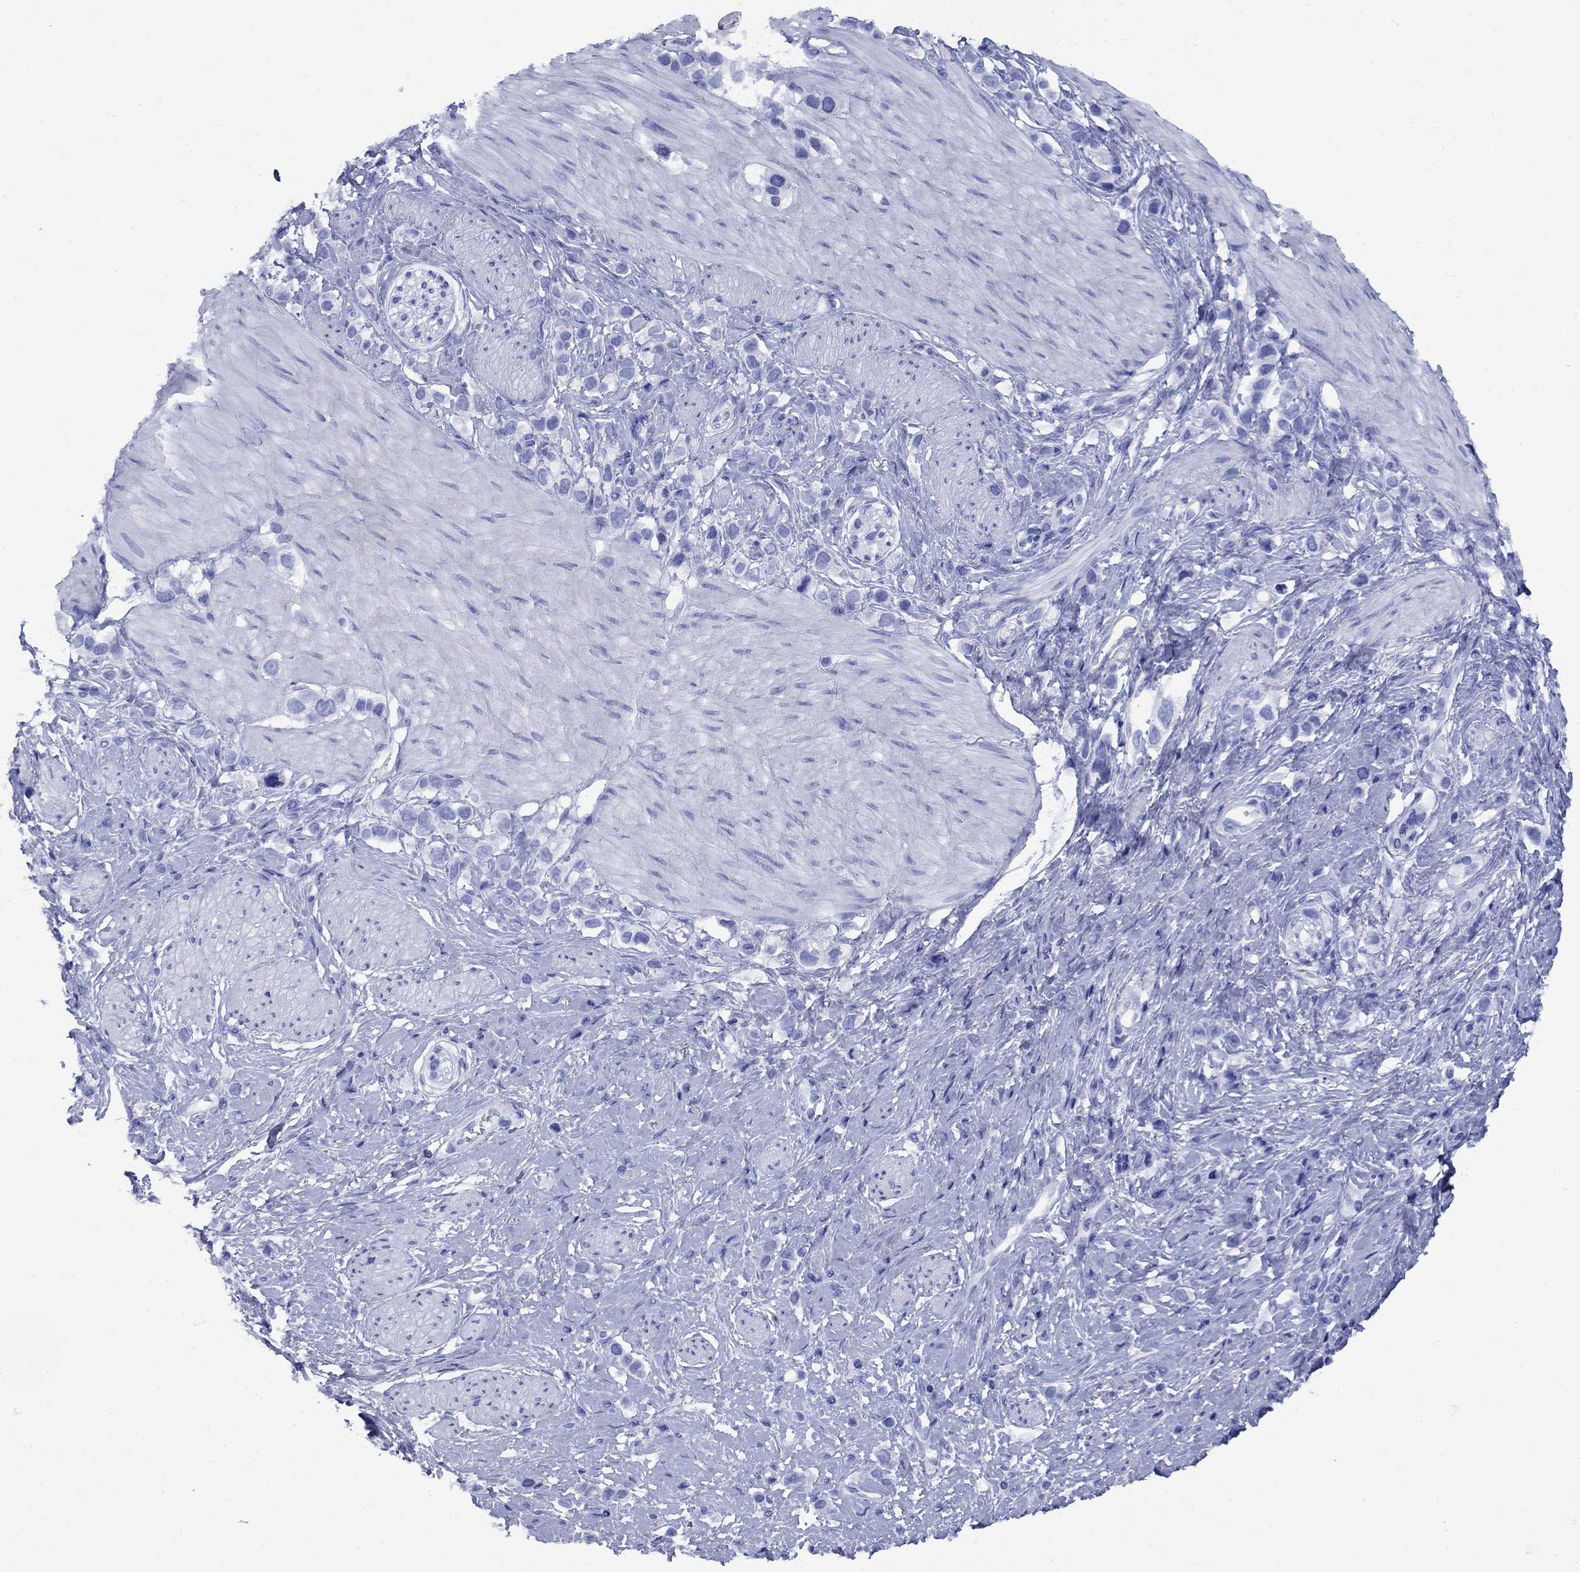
{"staining": {"intensity": "negative", "quantity": "none", "location": "none"}, "tissue": "stomach cancer", "cell_type": "Tumor cells", "image_type": "cancer", "snomed": [{"axis": "morphology", "description": "Normal tissue, NOS"}, {"axis": "morphology", "description": "Adenocarcinoma, NOS"}, {"axis": "morphology", "description": "Adenocarcinoma, High grade"}, {"axis": "topography", "description": "Stomach, upper"}, {"axis": "topography", "description": "Stomach"}], "caption": "Immunohistochemical staining of human stomach cancer demonstrates no significant expression in tumor cells.", "gene": "SMCP", "patient": {"sex": "female", "age": 65}}